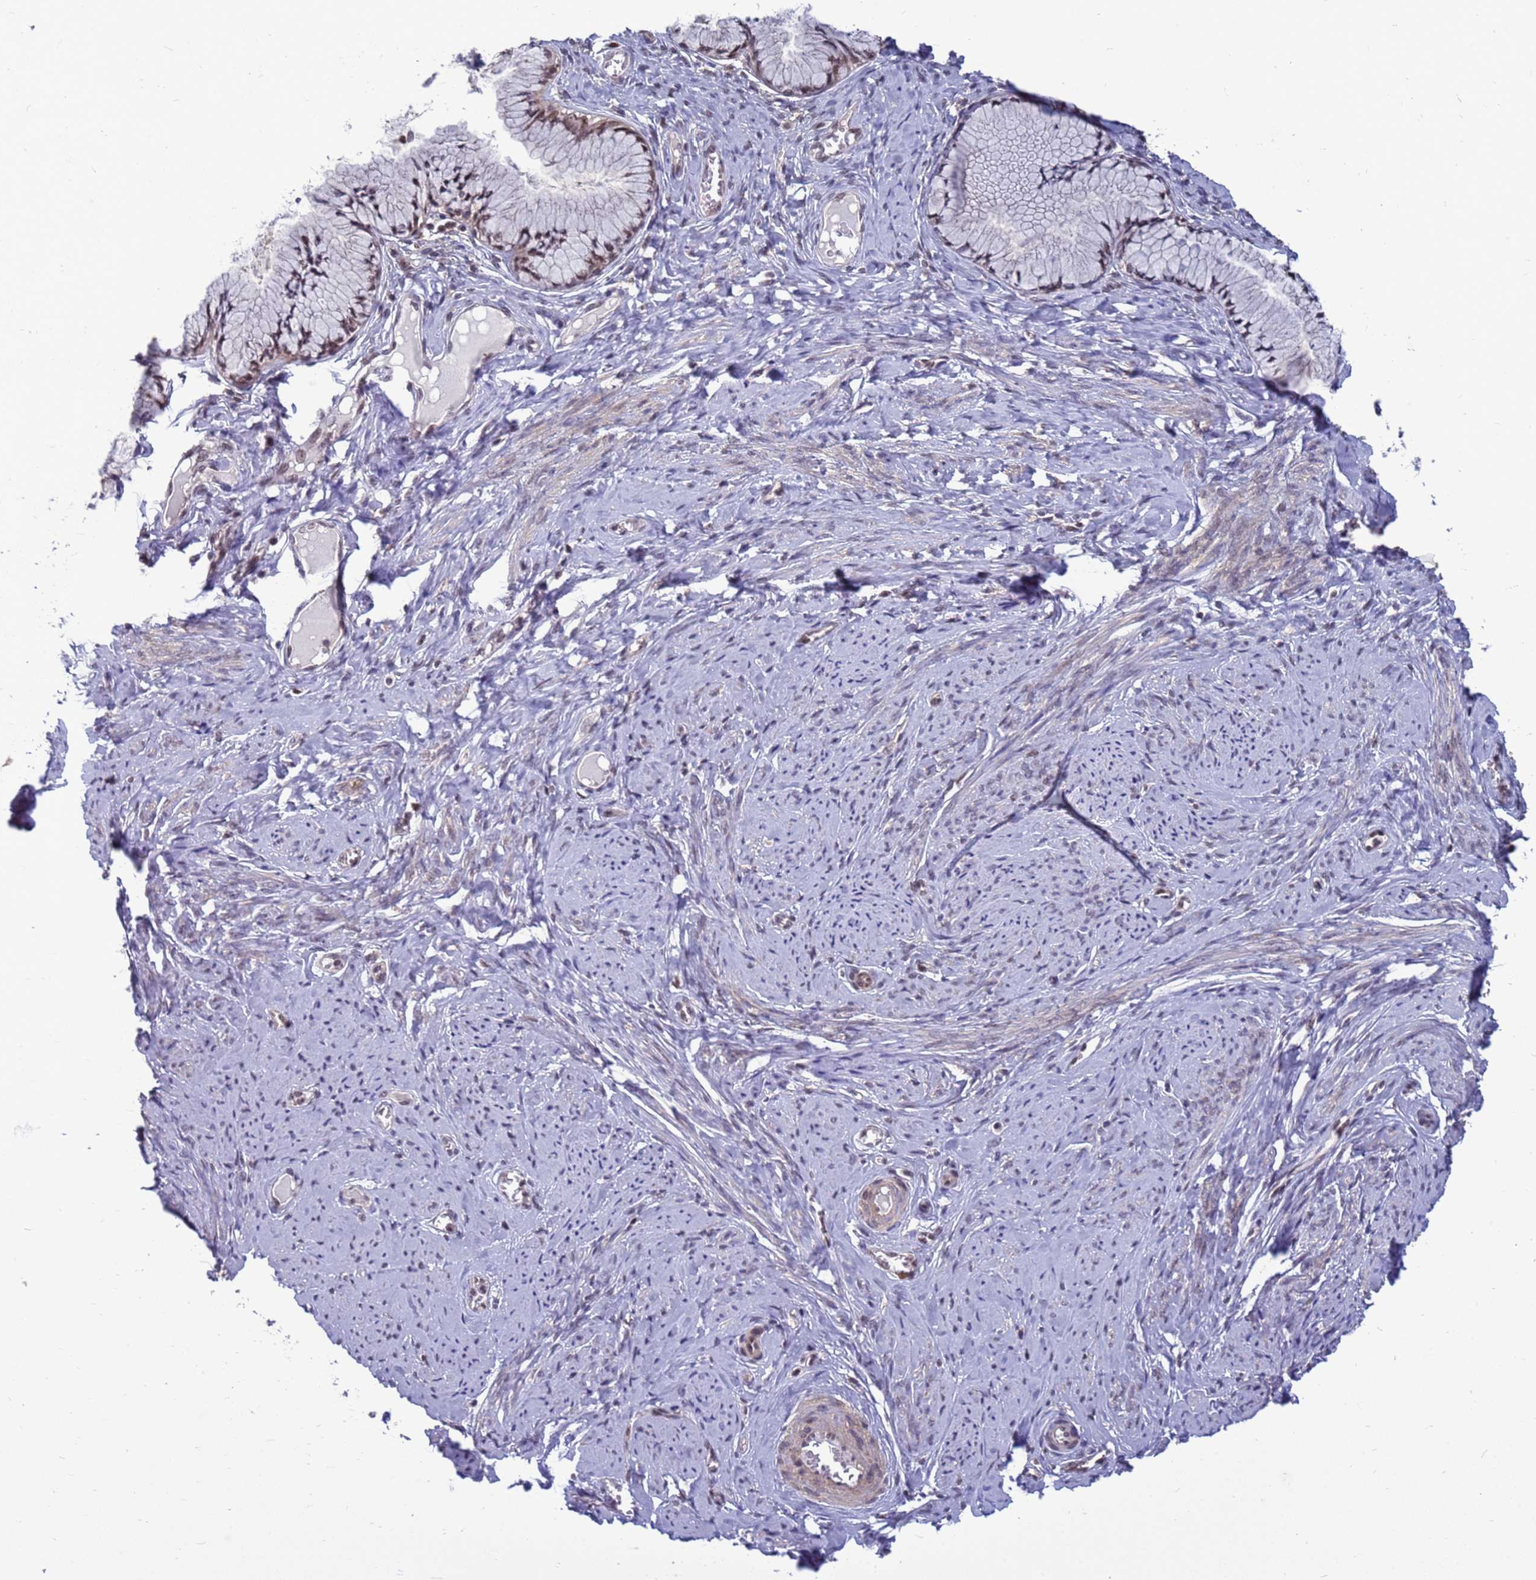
{"staining": {"intensity": "moderate", "quantity": "25%-75%", "location": "nuclear"}, "tissue": "cervix", "cell_type": "Glandular cells", "image_type": "normal", "snomed": [{"axis": "morphology", "description": "Normal tissue, NOS"}, {"axis": "topography", "description": "Cervix"}], "caption": "This is a photomicrograph of IHC staining of benign cervix, which shows moderate expression in the nuclear of glandular cells.", "gene": "NSL1", "patient": {"sex": "female", "age": 42}}